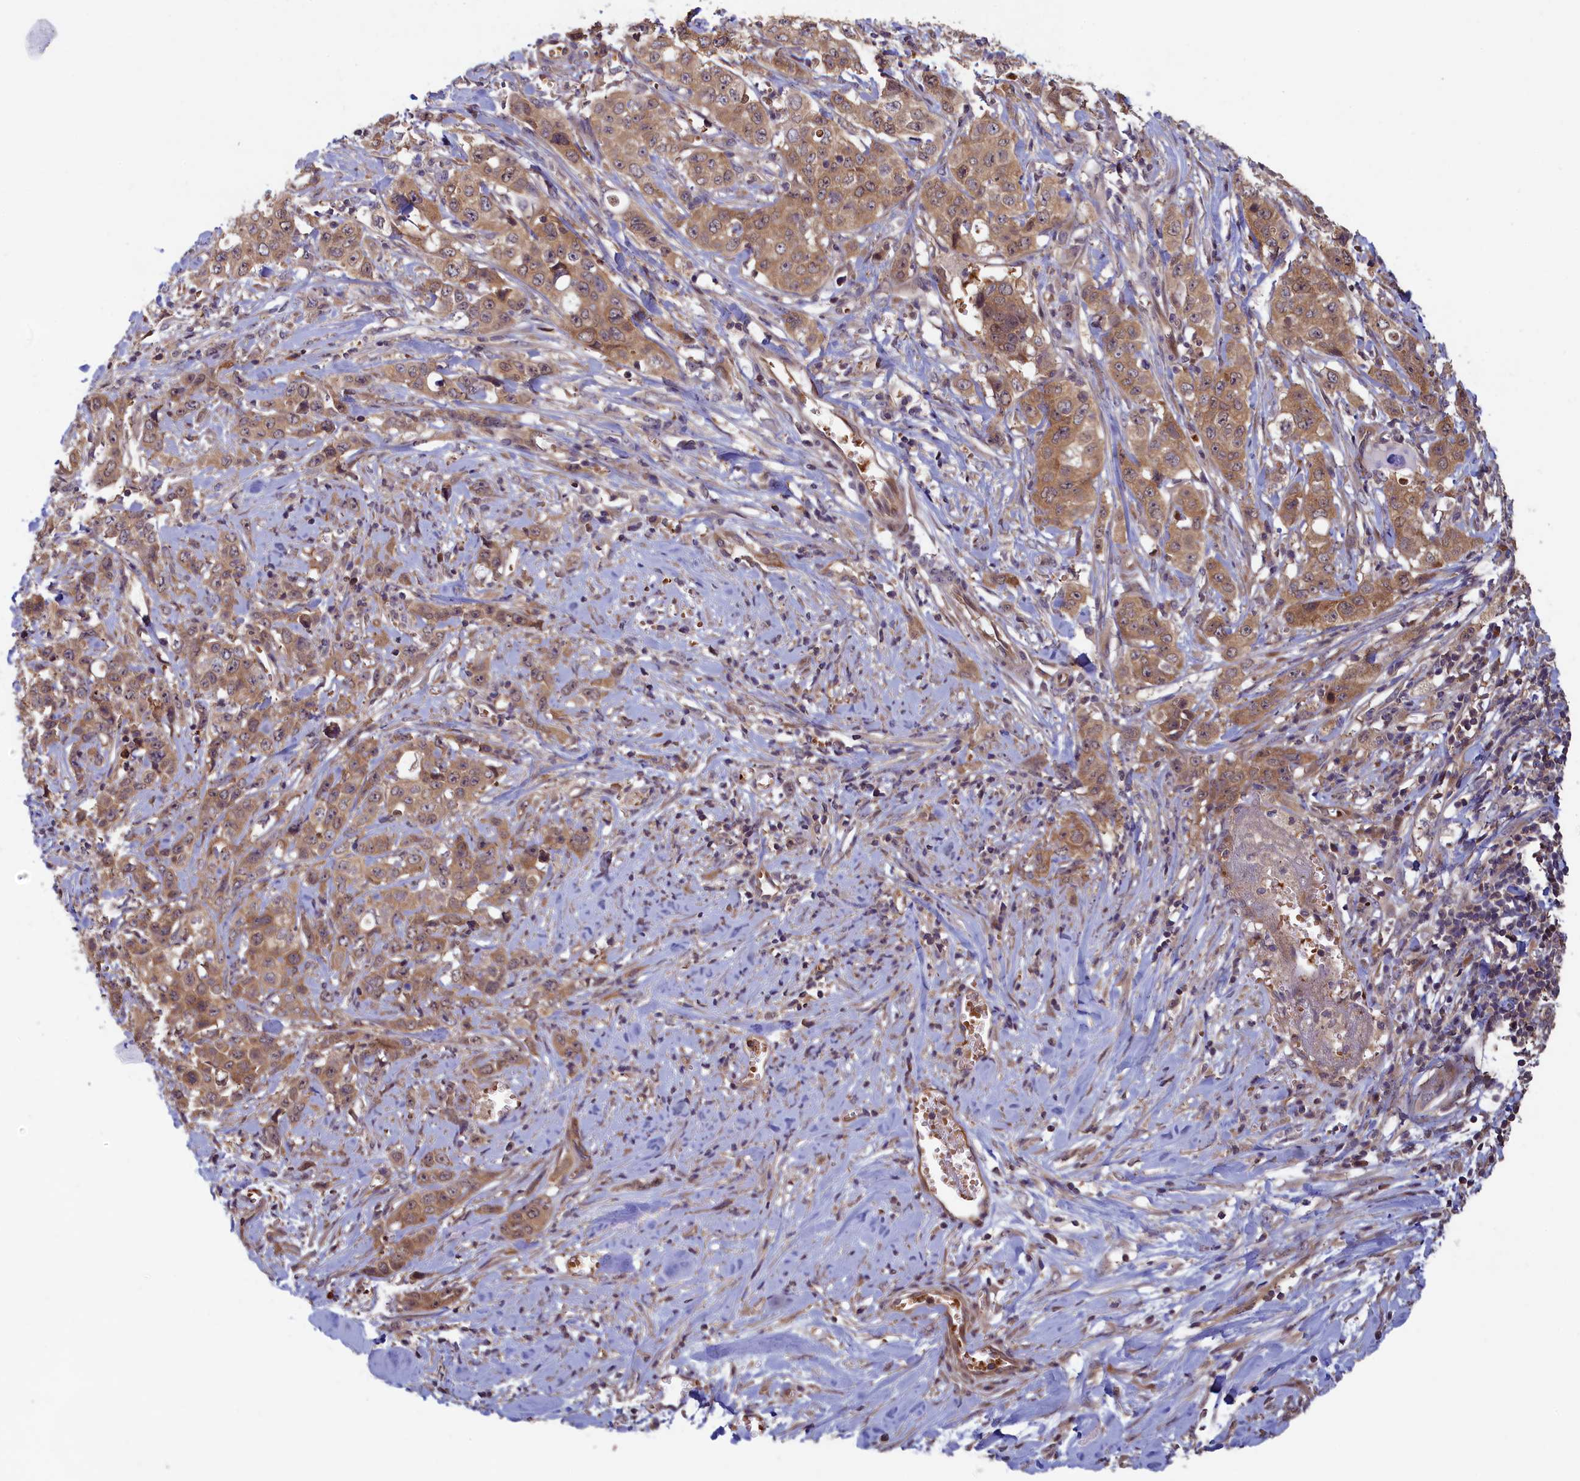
{"staining": {"intensity": "moderate", "quantity": ">75%", "location": "cytoplasmic/membranous"}, "tissue": "stomach cancer", "cell_type": "Tumor cells", "image_type": "cancer", "snomed": [{"axis": "morphology", "description": "Adenocarcinoma, NOS"}, {"axis": "topography", "description": "Stomach, upper"}], "caption": "An immunohistochemistry (IHC) micrograph of tumor tissue is shown. Protein staining in brown highlights moderate cytoplasmic/membranous positivity in stomach cancer within tumor cells.", "gene": "CIAO2B", "patient": {"sex": "male", "age": 62}}